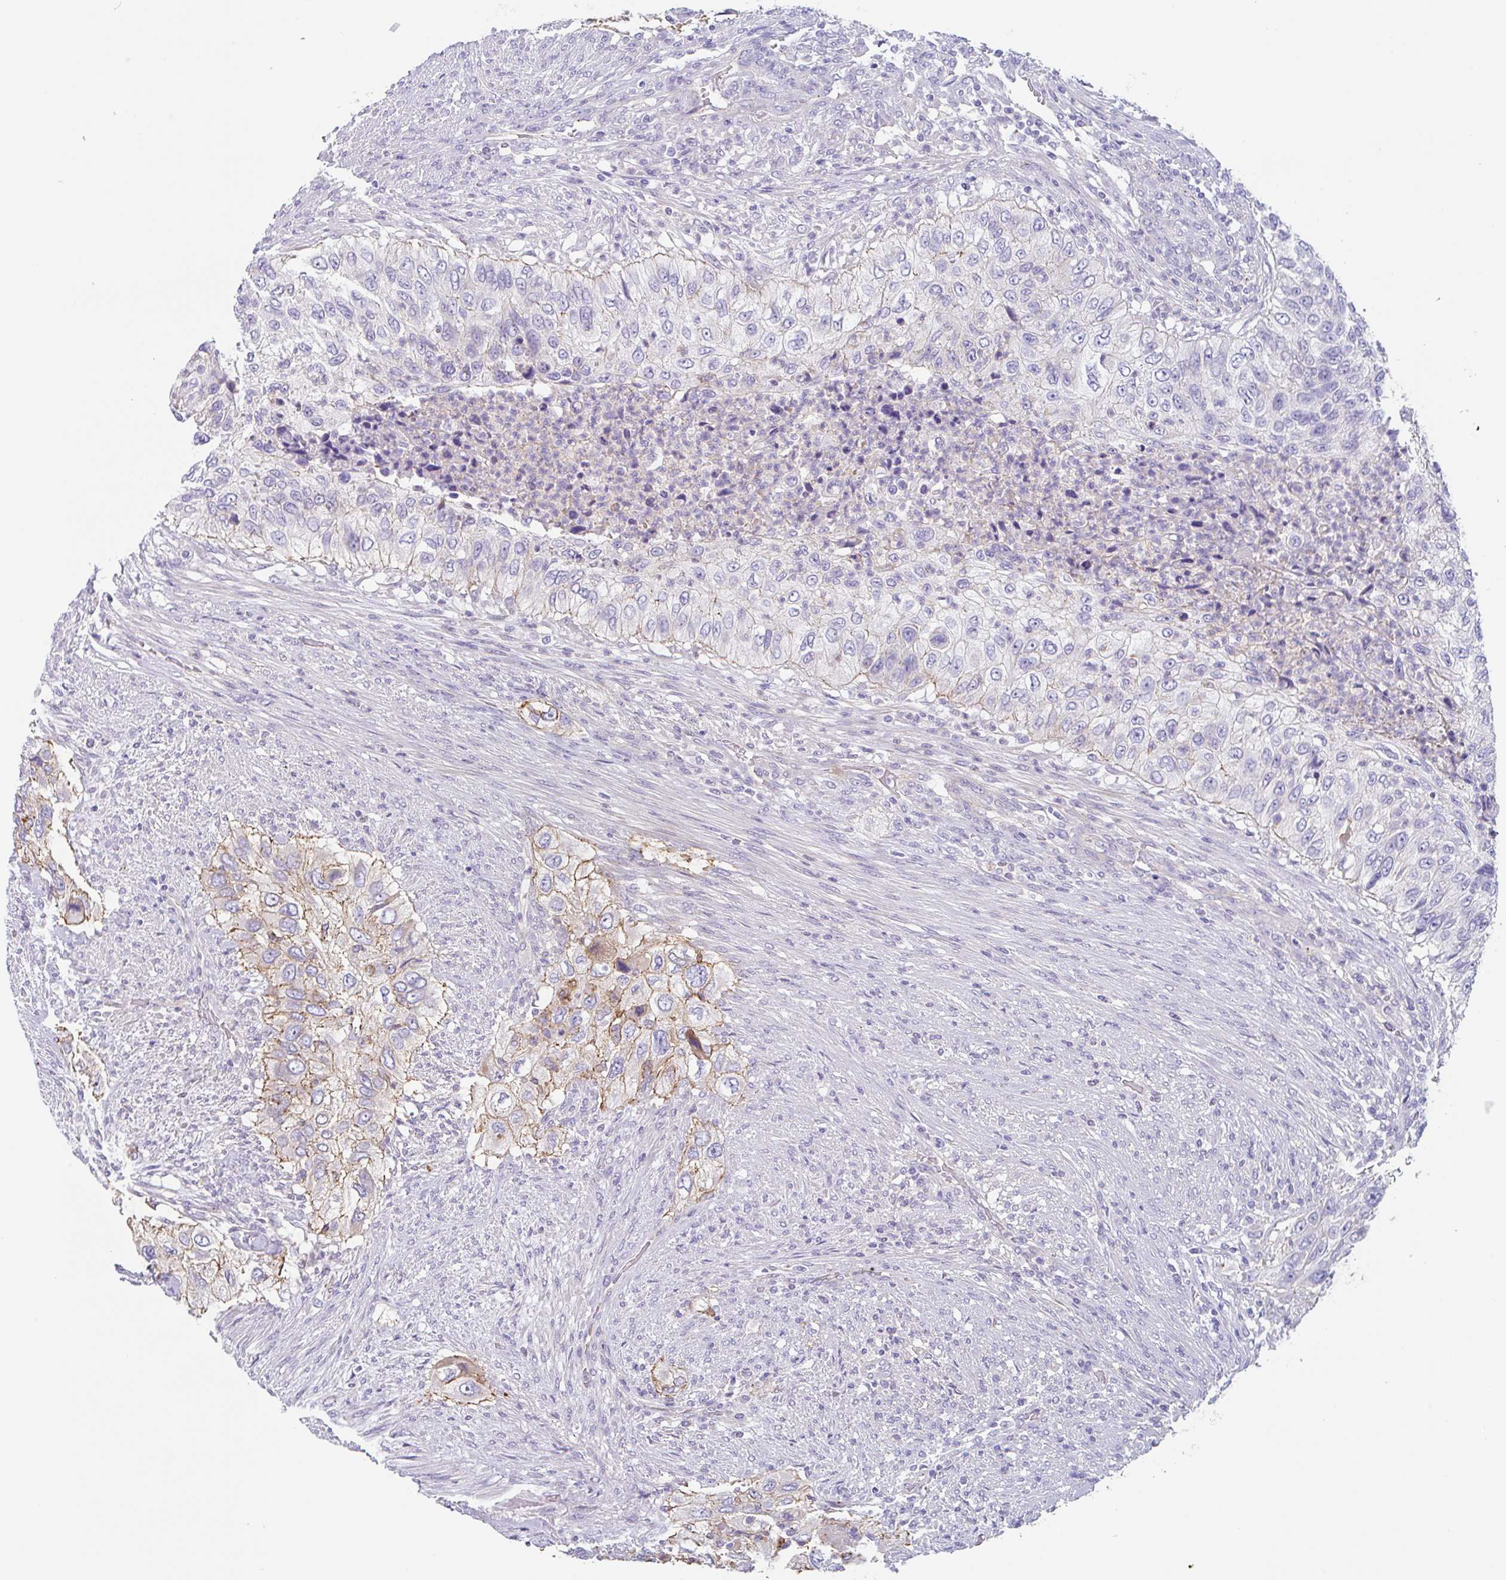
{"staining": {"intensity": "moderate", "quantity": "<25%", "location": "cytoplasmic/membranous"}, "tissue": "urothelial cancer", "cell_type": "Tumor cells", "image_type": "cancer", "snomed": [{"axis": "morphology", "description": "Urothelial carcinoma, High grade"}, {"axis": "topography", "description": "Urinary bladder"}], "caption": "Immunohistochemical staining of high-grade urothelial carcinoma demonstrates low levels of moderate cytoplasmic/membranous protein expression in about <25% of tumor cells.", "gene": "LENG9", "patient": {"sex": "female", "age": 60}}